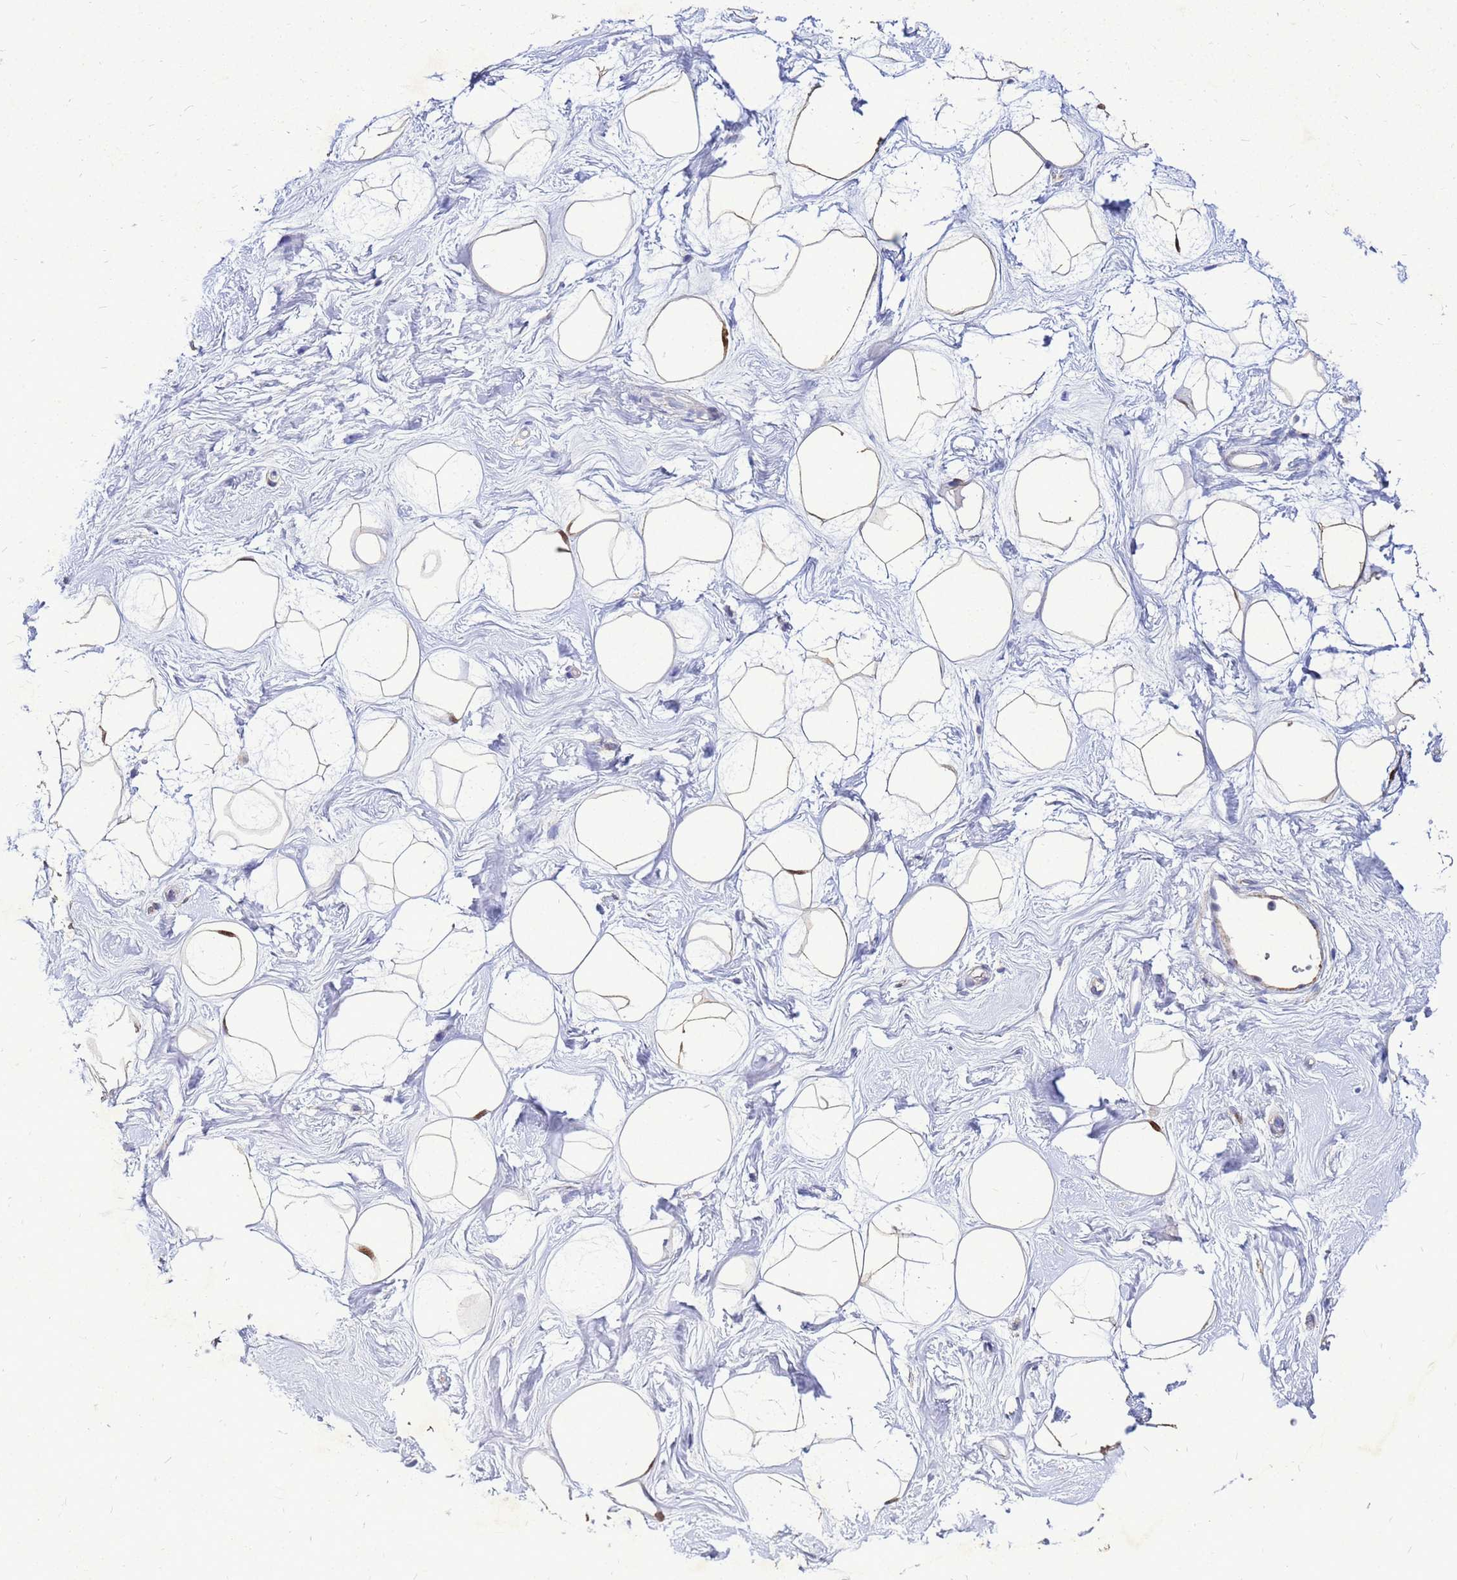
{"staining": {"intensity": "moderate", "quantity": ">75%", "location": "cytoplasmic/membranous,nuclear"}, "tissue": "breast", "cell_type": "Adipocytes", "image_type": "normal", "snomed": [{"axis": "morphology", "description": "Normal tissue, NOS"}, {"axis": "morphology", "description": "Adenoma, NOS"}, {"axis": "topography", "description": "Breast"}], "caption": "Normal breast displays moderate cytoplasmic/membranous,nuclear expression in approximately >75% of adipocytes.", "gene": "AKR1C1", "patient": {"sex": "female", "age": 23}}